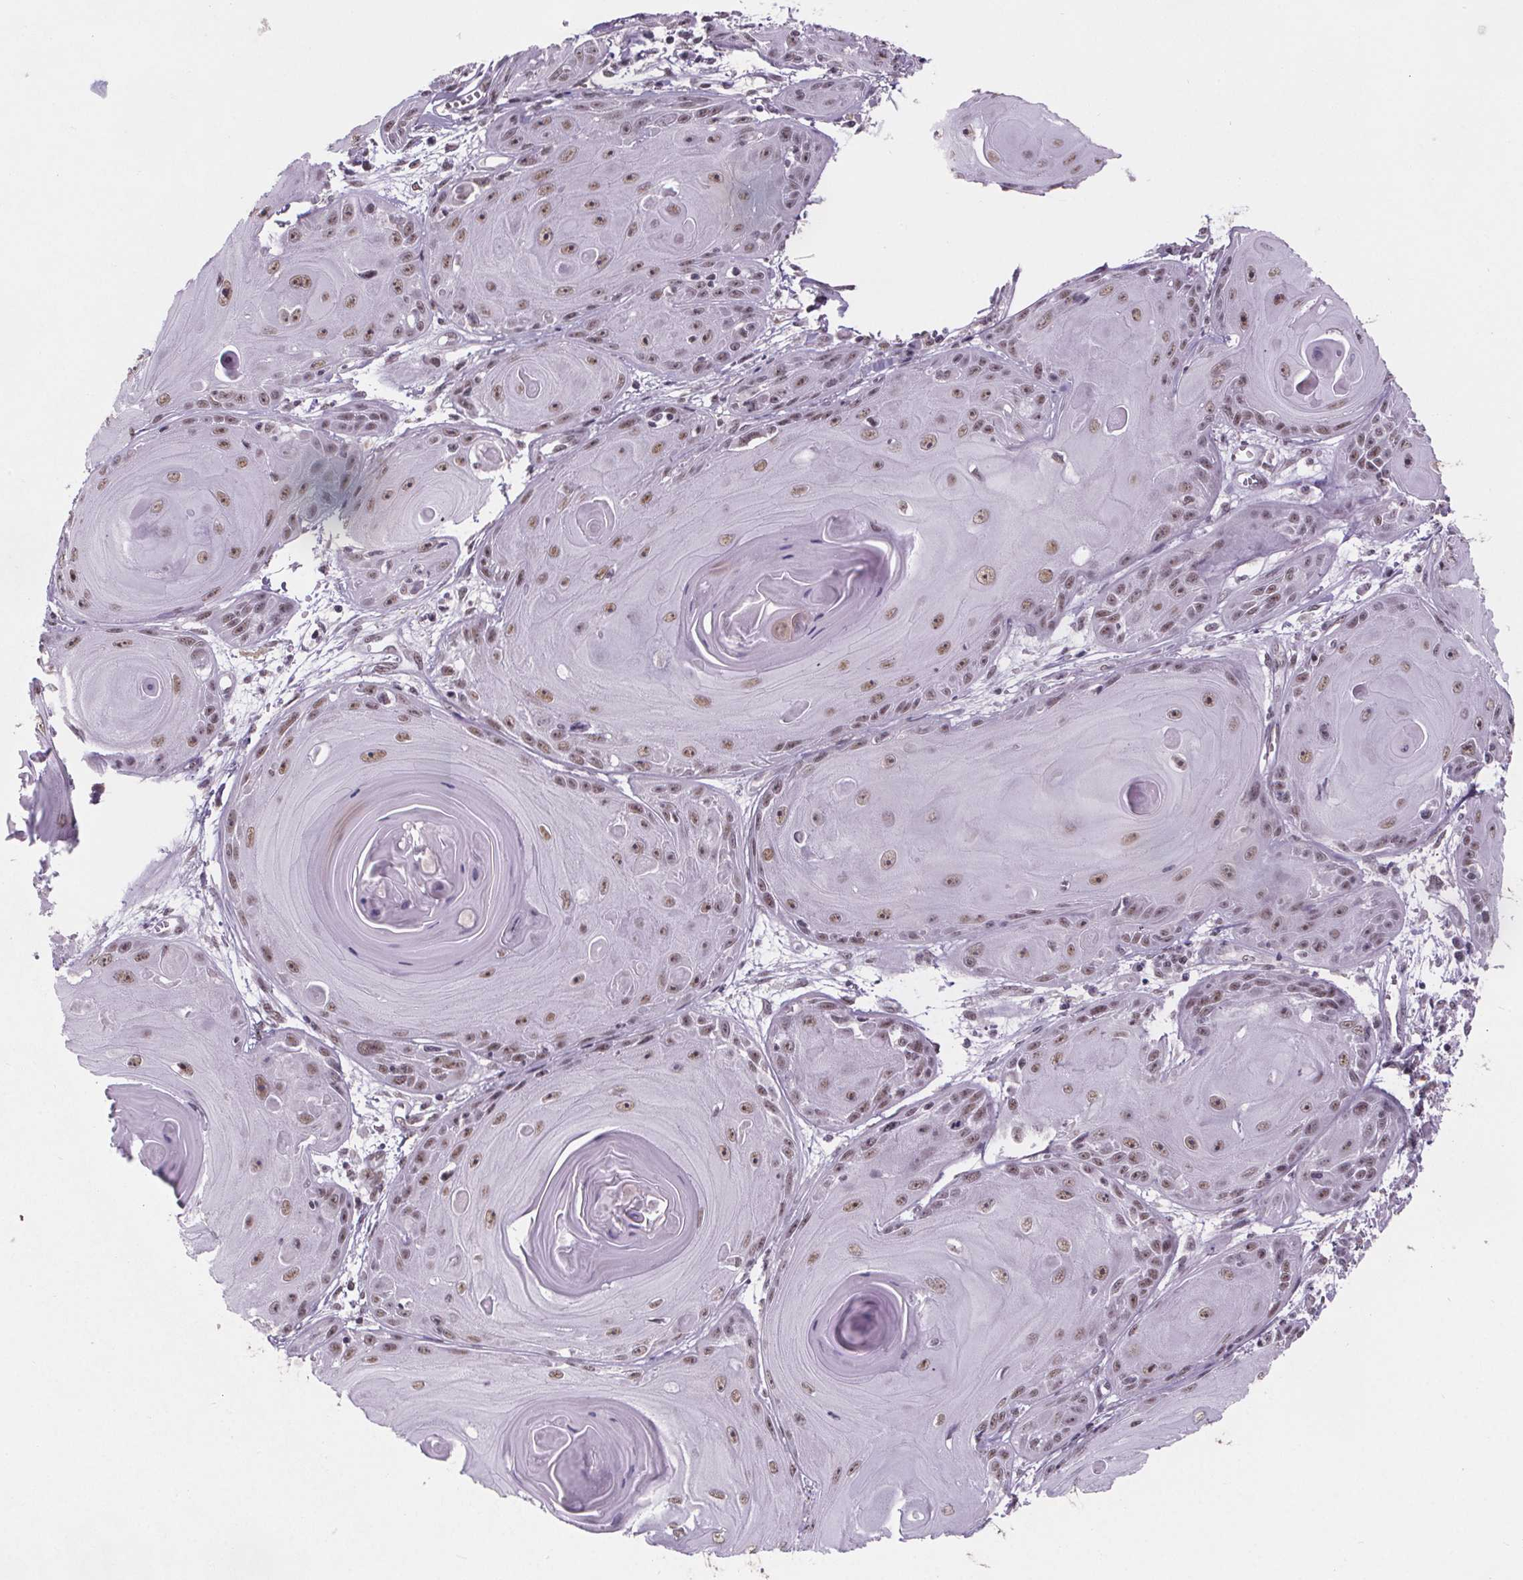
{"staining": {"intensity": "moderate", "quantity": ">75%", "location": "nuclear"}, "tissue": "skin cancer", "cell_type": "Tumor cells", "image_type": "cancer", "snomed": [{"axis": "morphology", "description": "Squamous cell carcinoma, NOS"}, {"axis": "topography", "description": "Skin"}, {"axis": "topography", "description": "Vulva"}], "caption": "A high-resolution image shows immunohistochemistry staining of skin squamous cell carcinoma, which shows moderate nuclear positivity in about >75% of tumor cells. The staining is performed using DAB (3,3'-diaminobenzidine) brown chromogen to label protein expression. The nuclei are counter-stained blue using hematoxylin.", "gene": "ZNF572", "patient": {"sex": "female", "age": 85}}